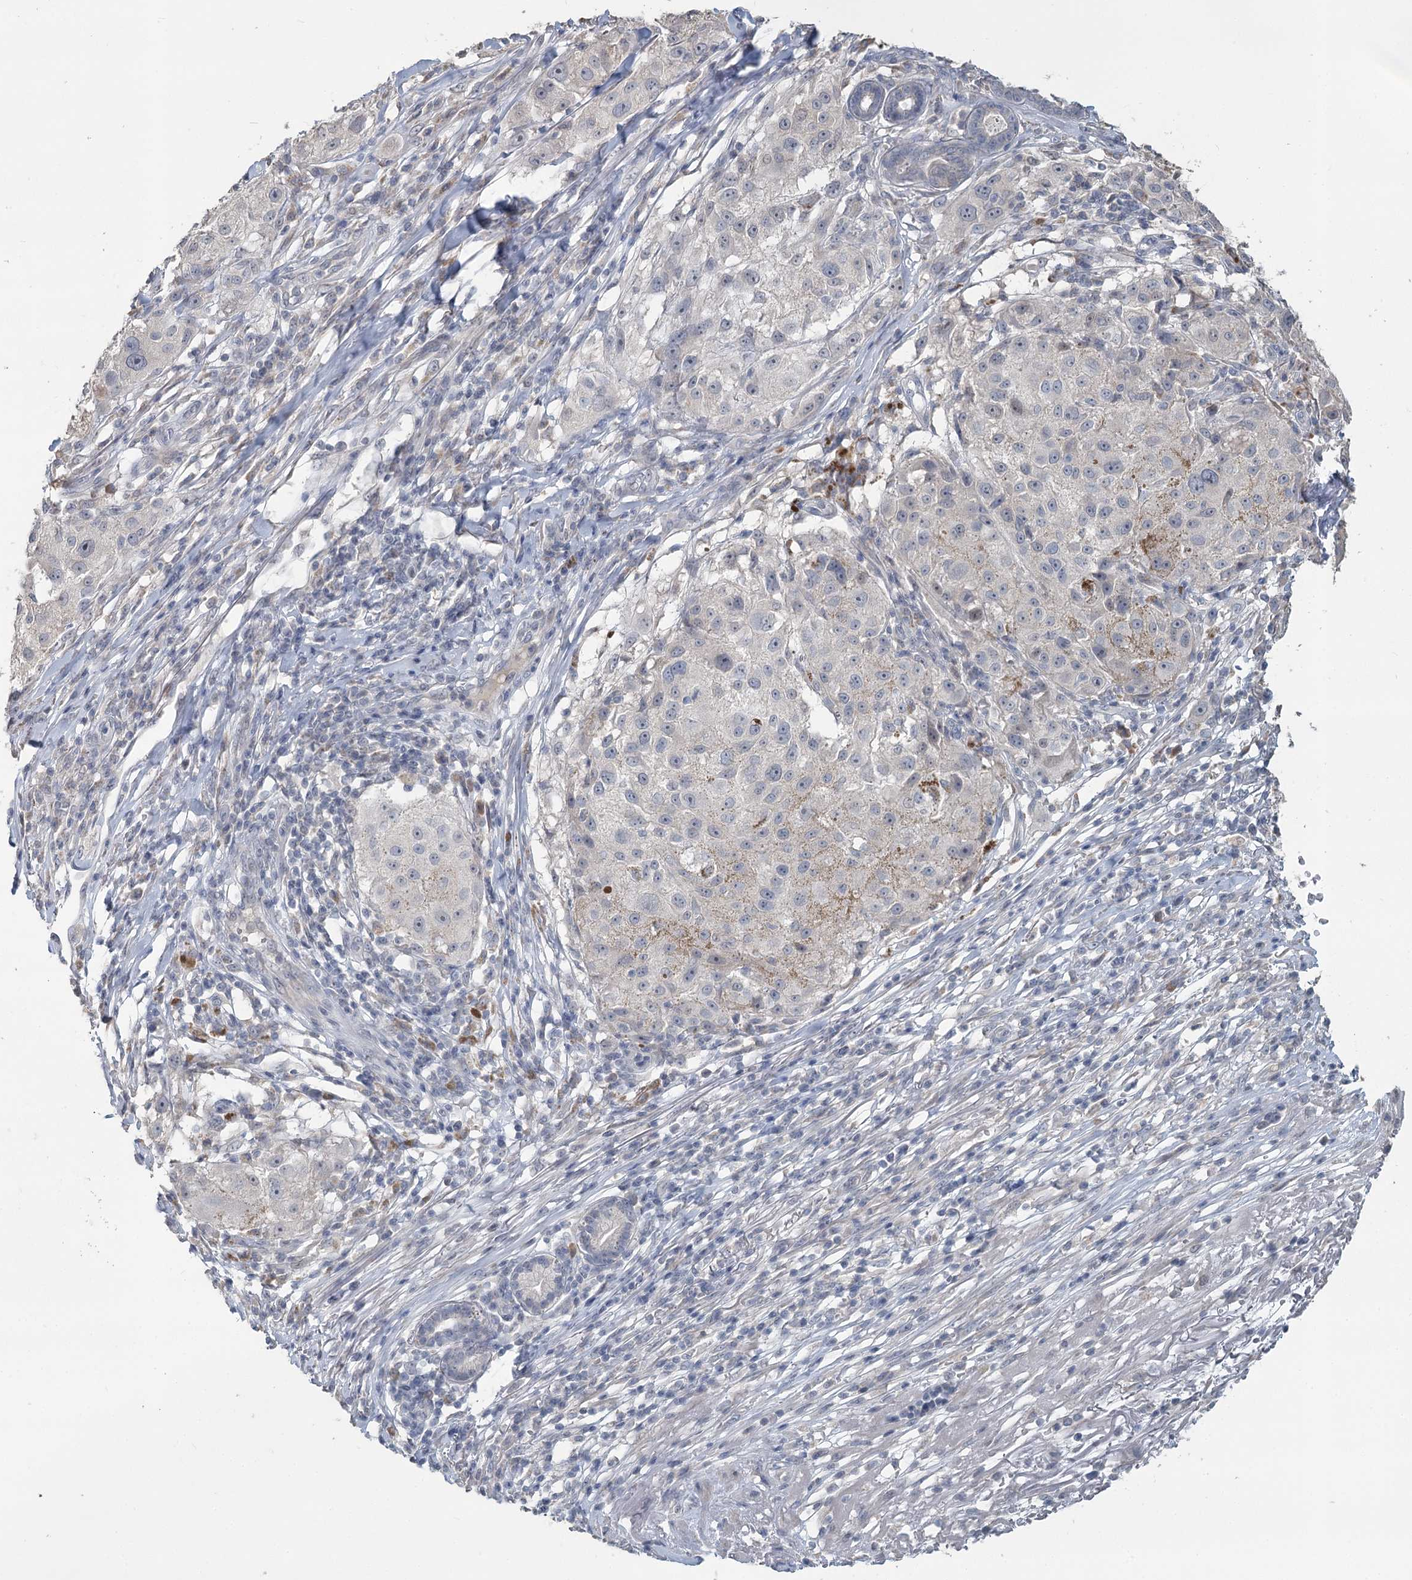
{"staining": {"intensity": "weak", "quantity": "<25%", "location": "cytoplasmic/membranous"}, "tissue": "melanoma", "cell_type": "Tumor cells", "image_type": "cancer", "snomed": [{"axis": "morphology", "description": "Necrosis, NOS"}, {"axis": "morphology", "description": "Malignant melanoma, NOS"}, {"axis": "topography", "description": "Skin"}], "caption": "There is no significant staining in tumor cells of melanoma. (Brightfield microscopy of DAB IHC at high magnification).", "gene": "SLC9A3", "patient": {"sex": "female", "age": 87}}